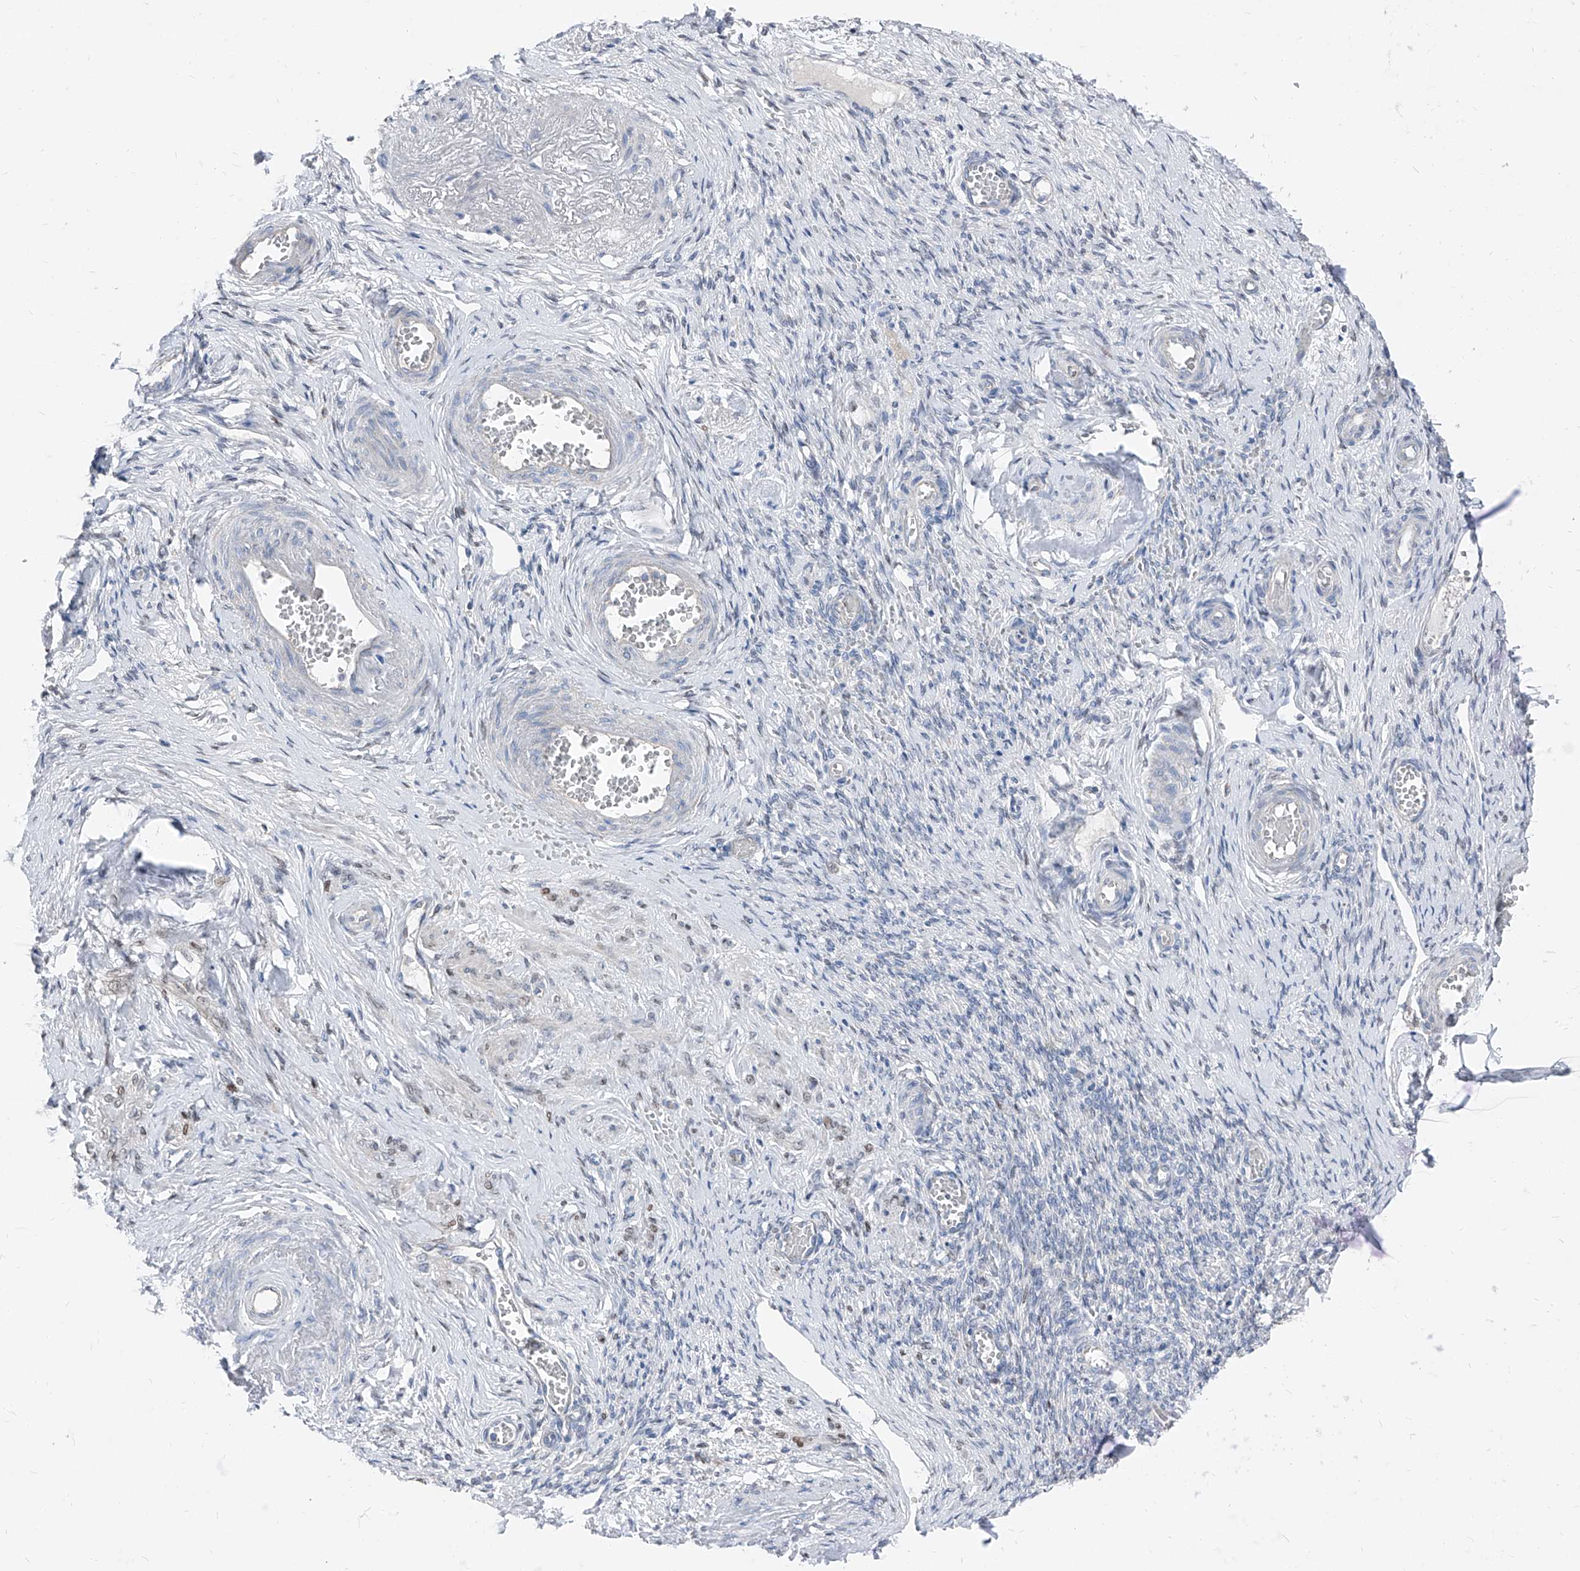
{"staining": {"intensity": "negative", "quantity": "none", "location": "none"}, "tissue": "adipose tissue", "cell_type": "Adipocytes", "image_type": "normal", "snomed": [{"axis": "morphology", "description": "Normal tissue, NOS"}, {"axis": "topography", "description": "Vascular tissue"}, {"axis": "topography", "description": "Fallopian tube"}, {"axis": "topography", "description": "Ovary"}], "caption": "This is a micrograph of IHC staining of unremarkable adipose tissue, which shows no expression in adipocytes.", "gene": "AGPS", "patient": {"sex": "female", "age": 67}}